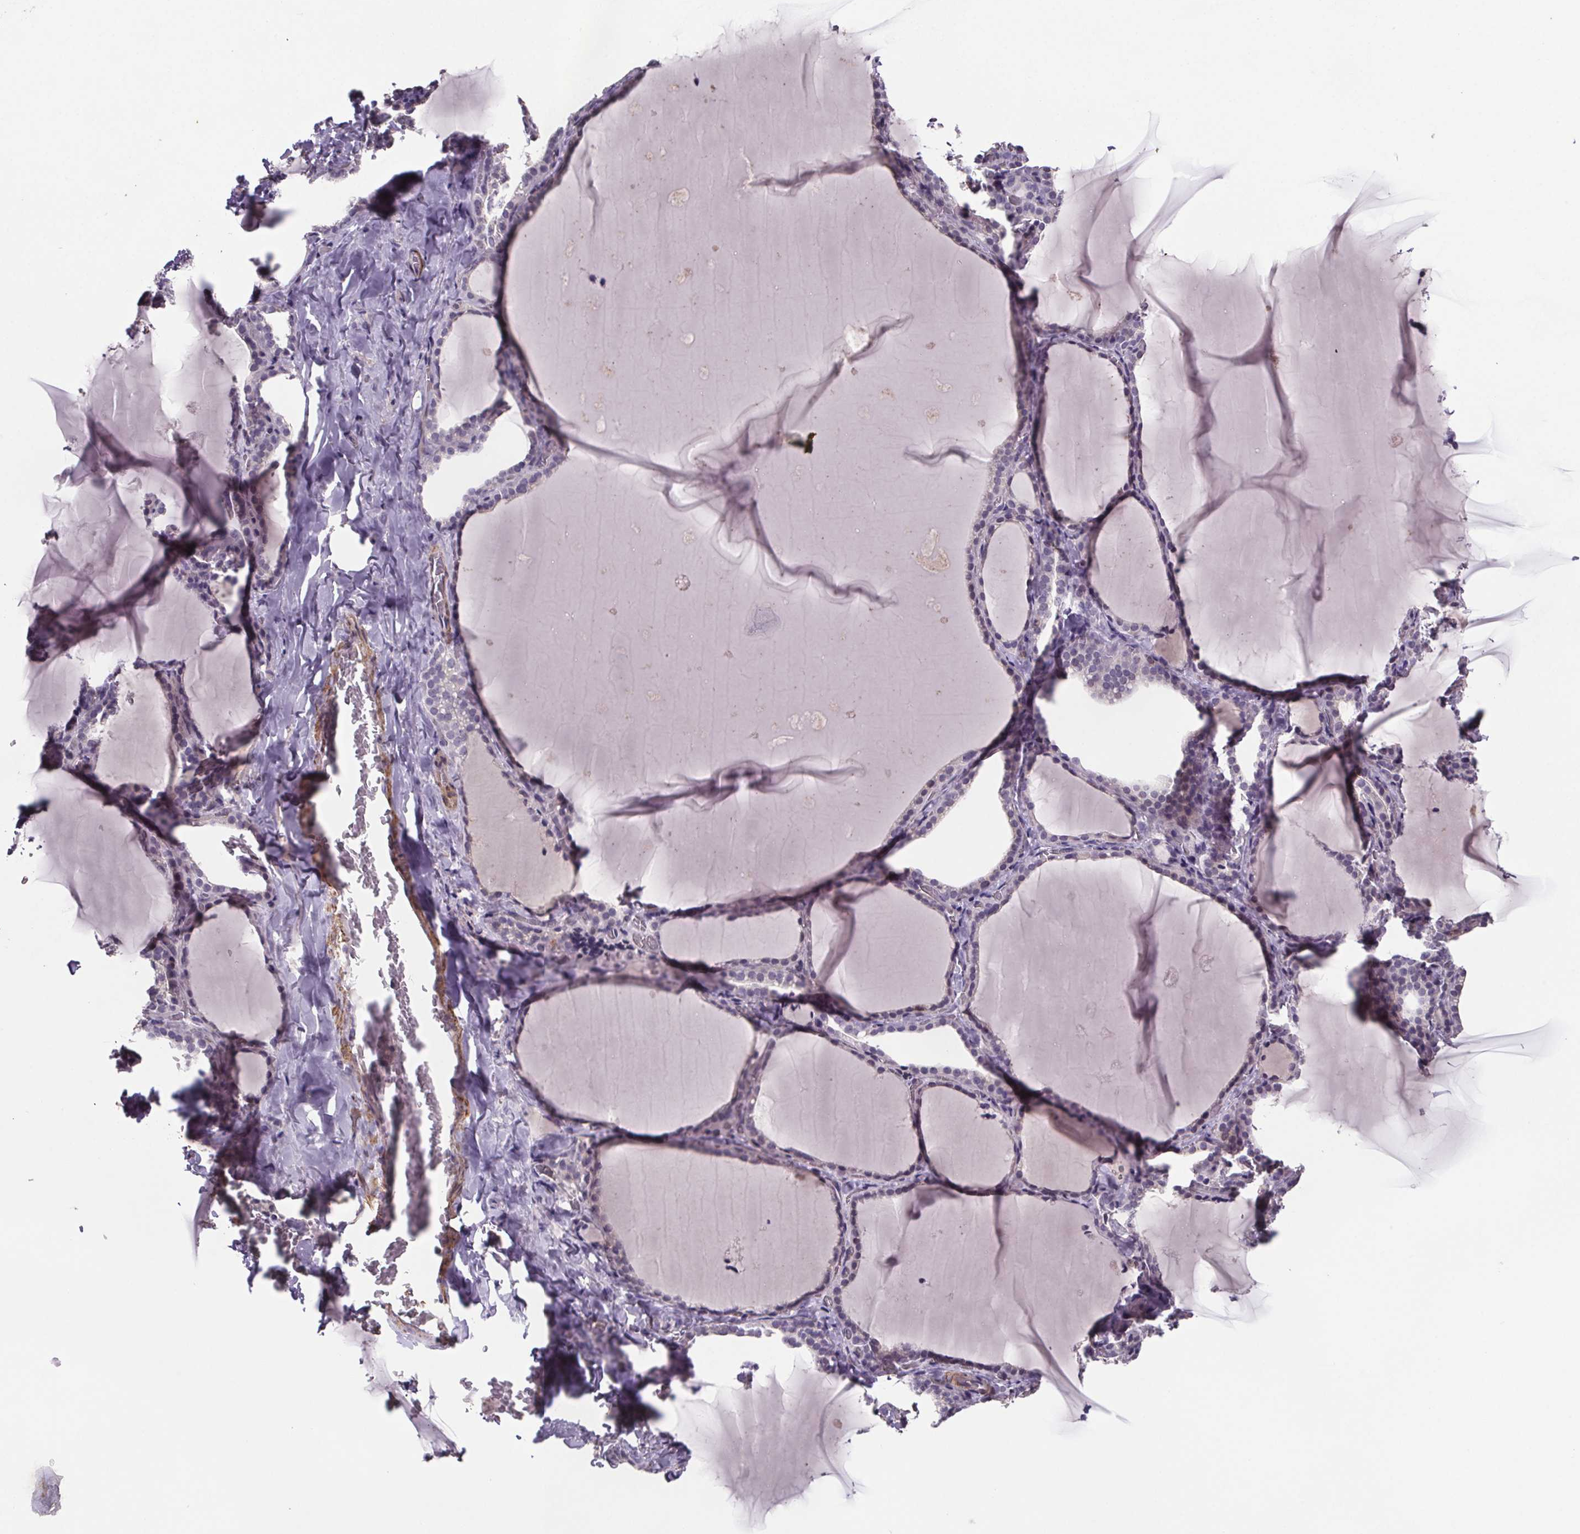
{"staining": {"intensity": "negative", "quantity": "none", "location": "none"}, "tissue": "thyroid gland", "cell_type": "Glandular cells", "image_type": "normal", "snomed": [{"axis": "morphology", "description": "Normal tissue, NOS"}, {"axis": "topography", "description": "Thyroid gland"}], "caption": "Photomicrograph shows no protein staining in glandular cells of normal thyroid gland. (IHC, brightfield microscopy, high magnification).", "gene": "CLN3", "patient": {"sex": "female", "age": 22}}